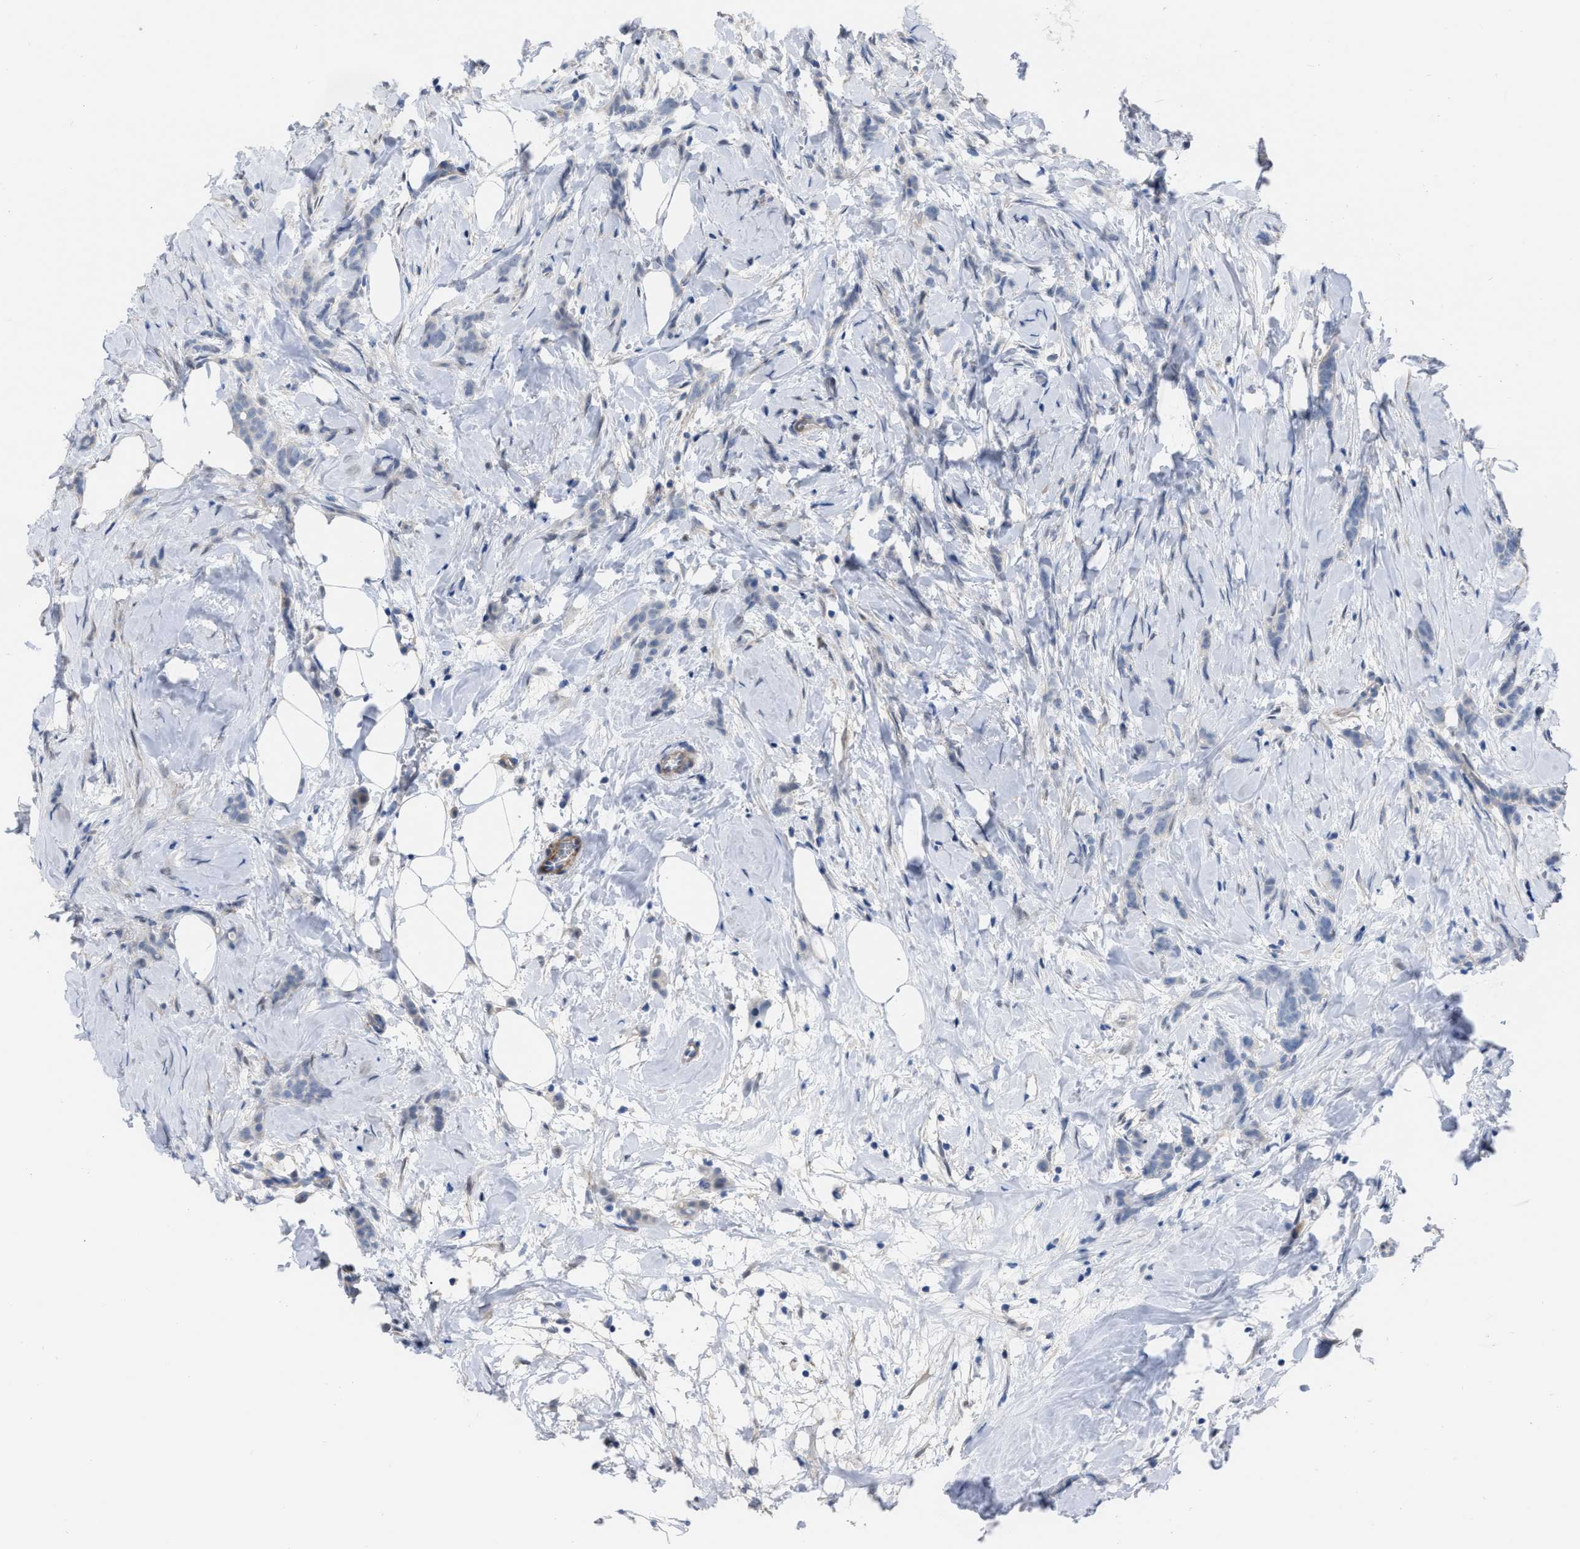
{"staining": {"intensity": "negative", "quantity": "none", "location": "none"}, "tissue": "breast cancer", "cell_type": "Tumor cells", "image_type": "cancer", "snomed": [{"axis": "morphology", "description": "Lobular carcinoma, in situ"}, {"axis": "morphology", "description": "Lobular carcinoma"}, {"axis": "topography", "description": "Breast"}], "caption": "This is an immunohistochemistry (IHC) image of breast cancer (lobular carcinoma in situ). There is no staining in tumor cells.", "gene": "PRMT2", "patient": {"sex": "female", "age": 41}}